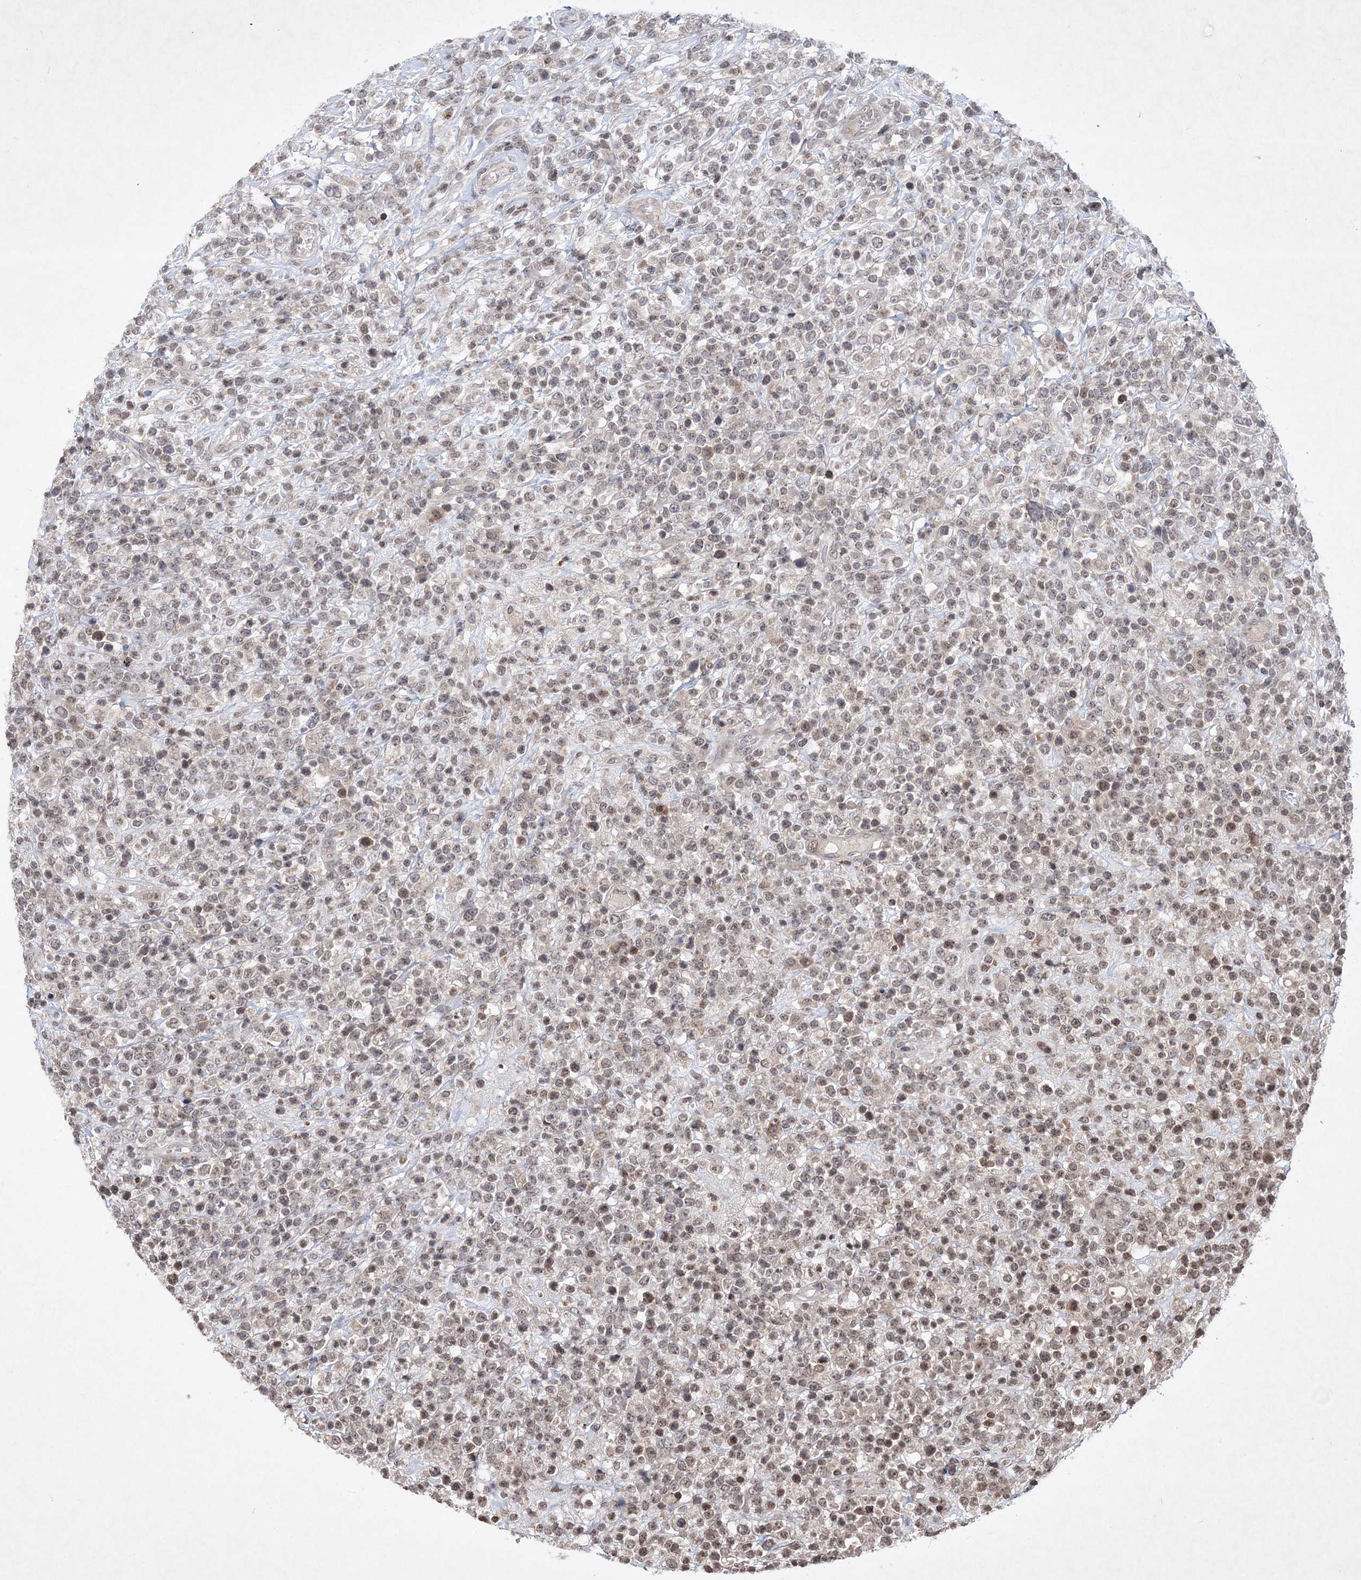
{"staining": {"intensity": "weak", "quantity": "25%-75%", "location": "nuclear"}, "tissue": "lymphoma", "cell_type": "Tumor cells", "image_type": "cancer", "snomed": [{"axis": "morphology", "description": "Malignant lymphoma, non-Hodgkin's type, High grade"}, {"axis": "topography", "description": "Colon"}], "caption": "Weak nuclear staining for a protein is appreciated in approximately 25%-75% of tumor cells of malignant lymphoma, non-Hodgkin's type (high-grade) using IHC.", "gene": "SOWAHB", "patient": {"sex": "female", "age": 53}}